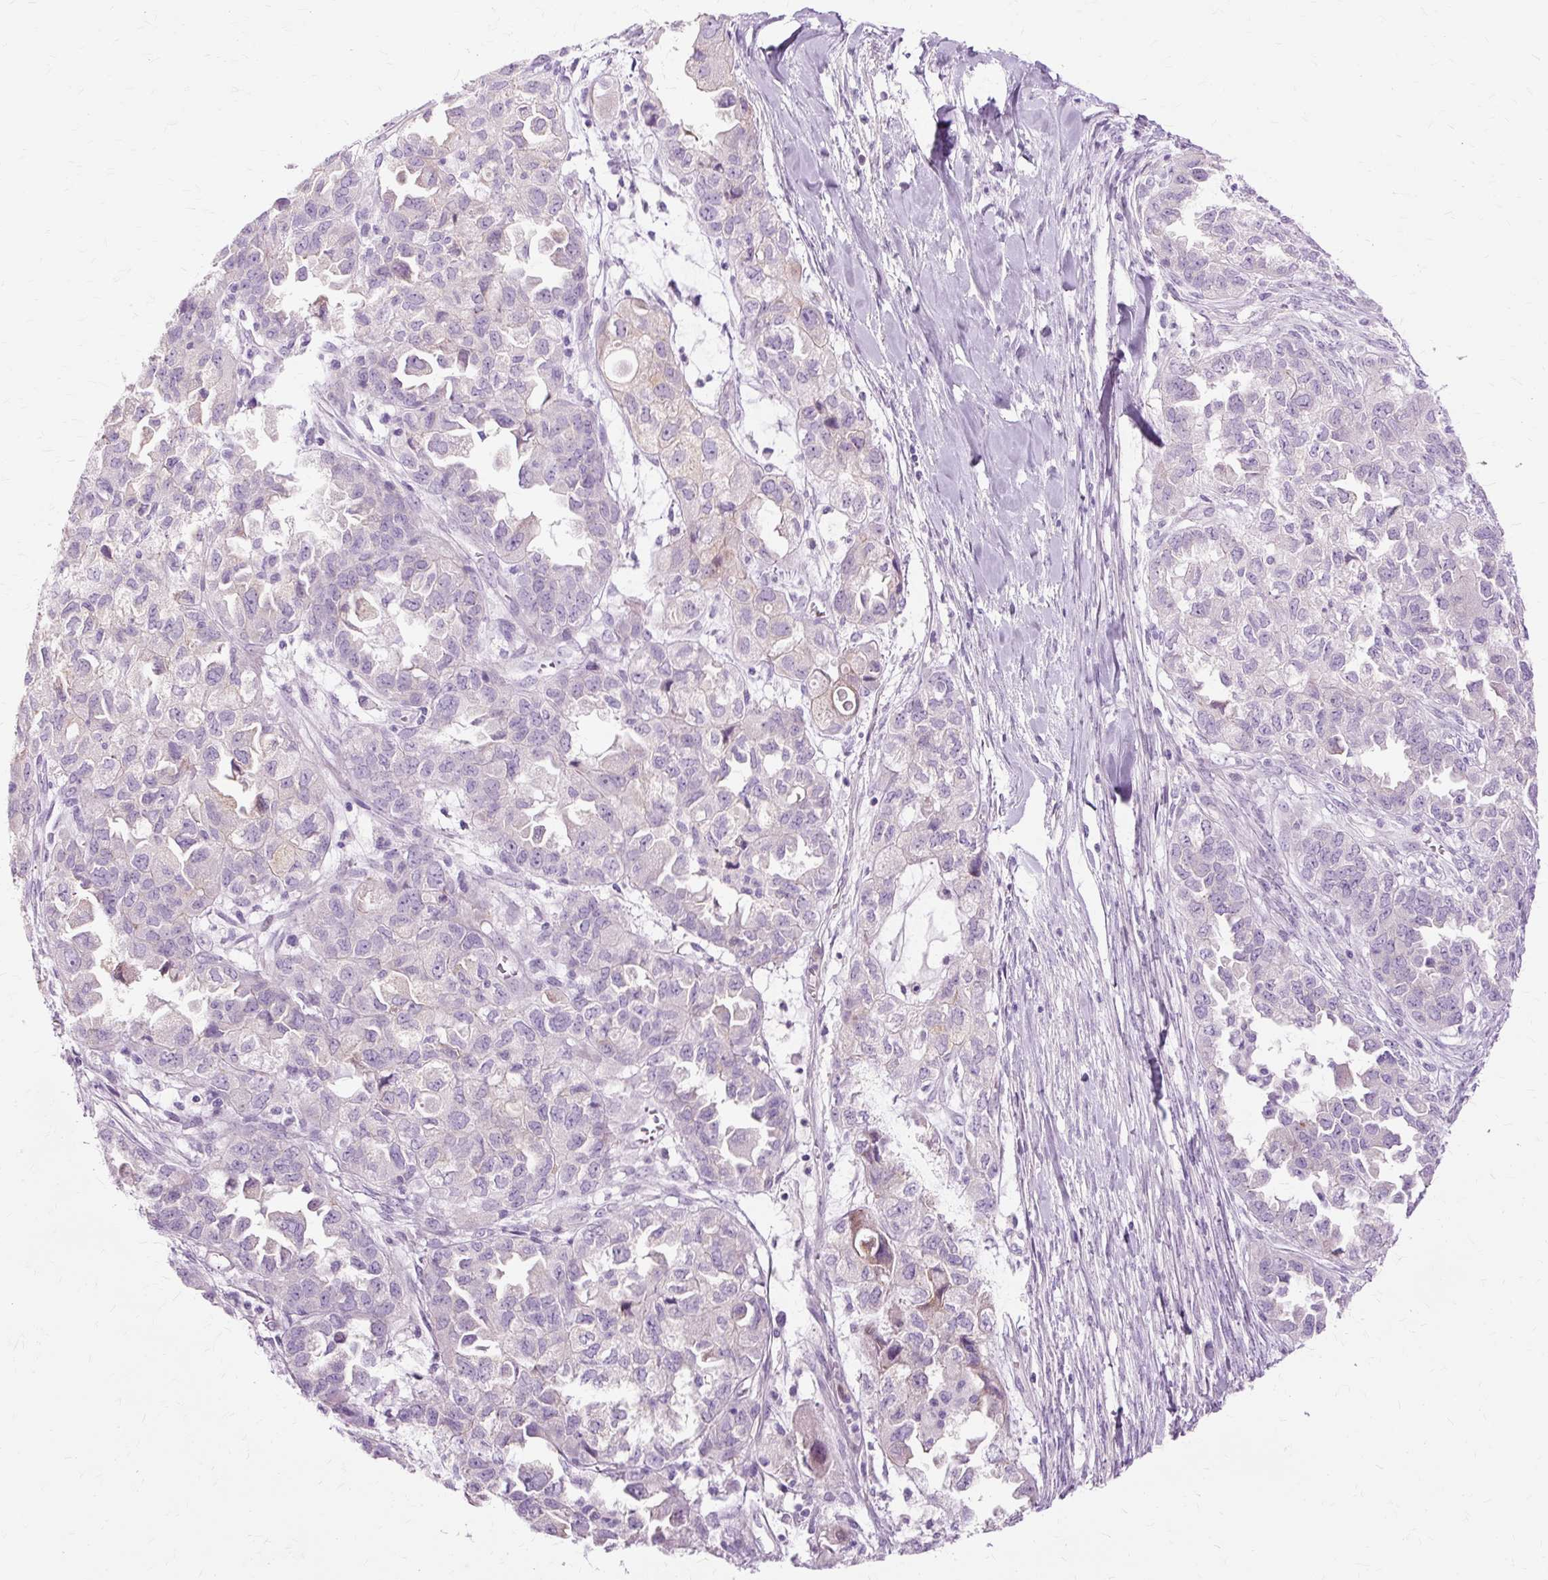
{"staining": {"intensity": "negative", "quantity": "none", "location": "none"}, "tissue": "ovarian cancer", "cell_type": "Tumor cells", "image_type": "cancer", "snomed": [{"axis": "morphology", "description": "Cystadenocarcinoma, serous, NOS"}, {"axis": "topography", "description": "Ovary"}], "caption": "Immunohistochemical staining of human ovarian cancer (serous cystadenocarcinoma) exhibits no significant staining in tumor cells.", "gene": "DCTN4", "patient": {"sex": "female", "age": 84}}